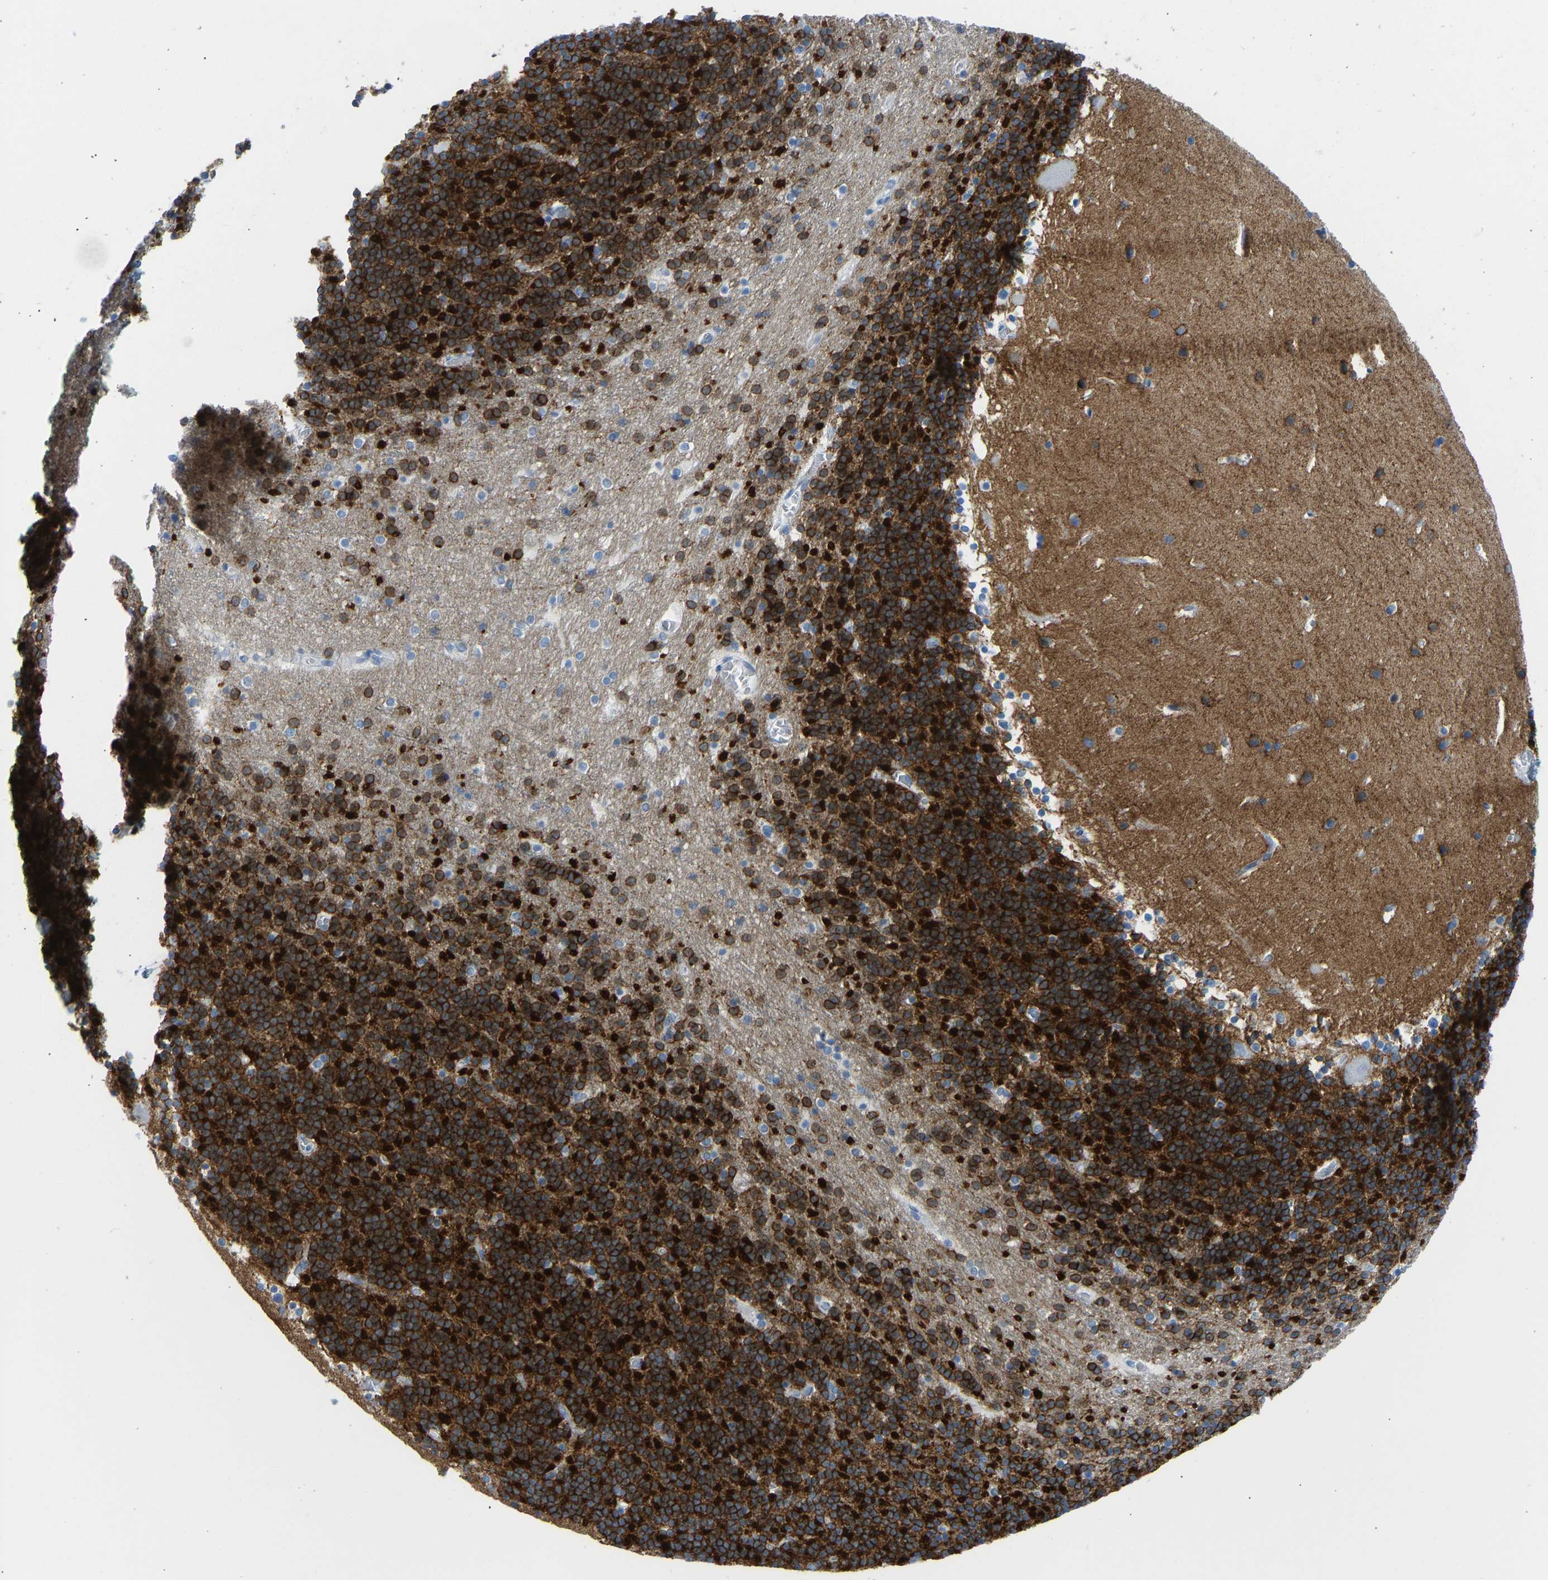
{"staining": {"intensity": "strong", "quantity": ">75%", "location": "cytoplasmic/membranous"}, "tissue": "cerebellum", "cell_type": "Cells in granular layer", "image_type": "normal", "snomed": [{"axis": "morphology", "description": "Normal tissue, NOS"}, {"axis": "topography", "description": "Cerebellum"}], "caption": "An image of human cerebellum stained for a protein demonstrates strong cytoplasmic/membranous brown staining in cells in granular layer.", "gene": "ATP1A1", "patient": {"sex": "male", "age": 45}}